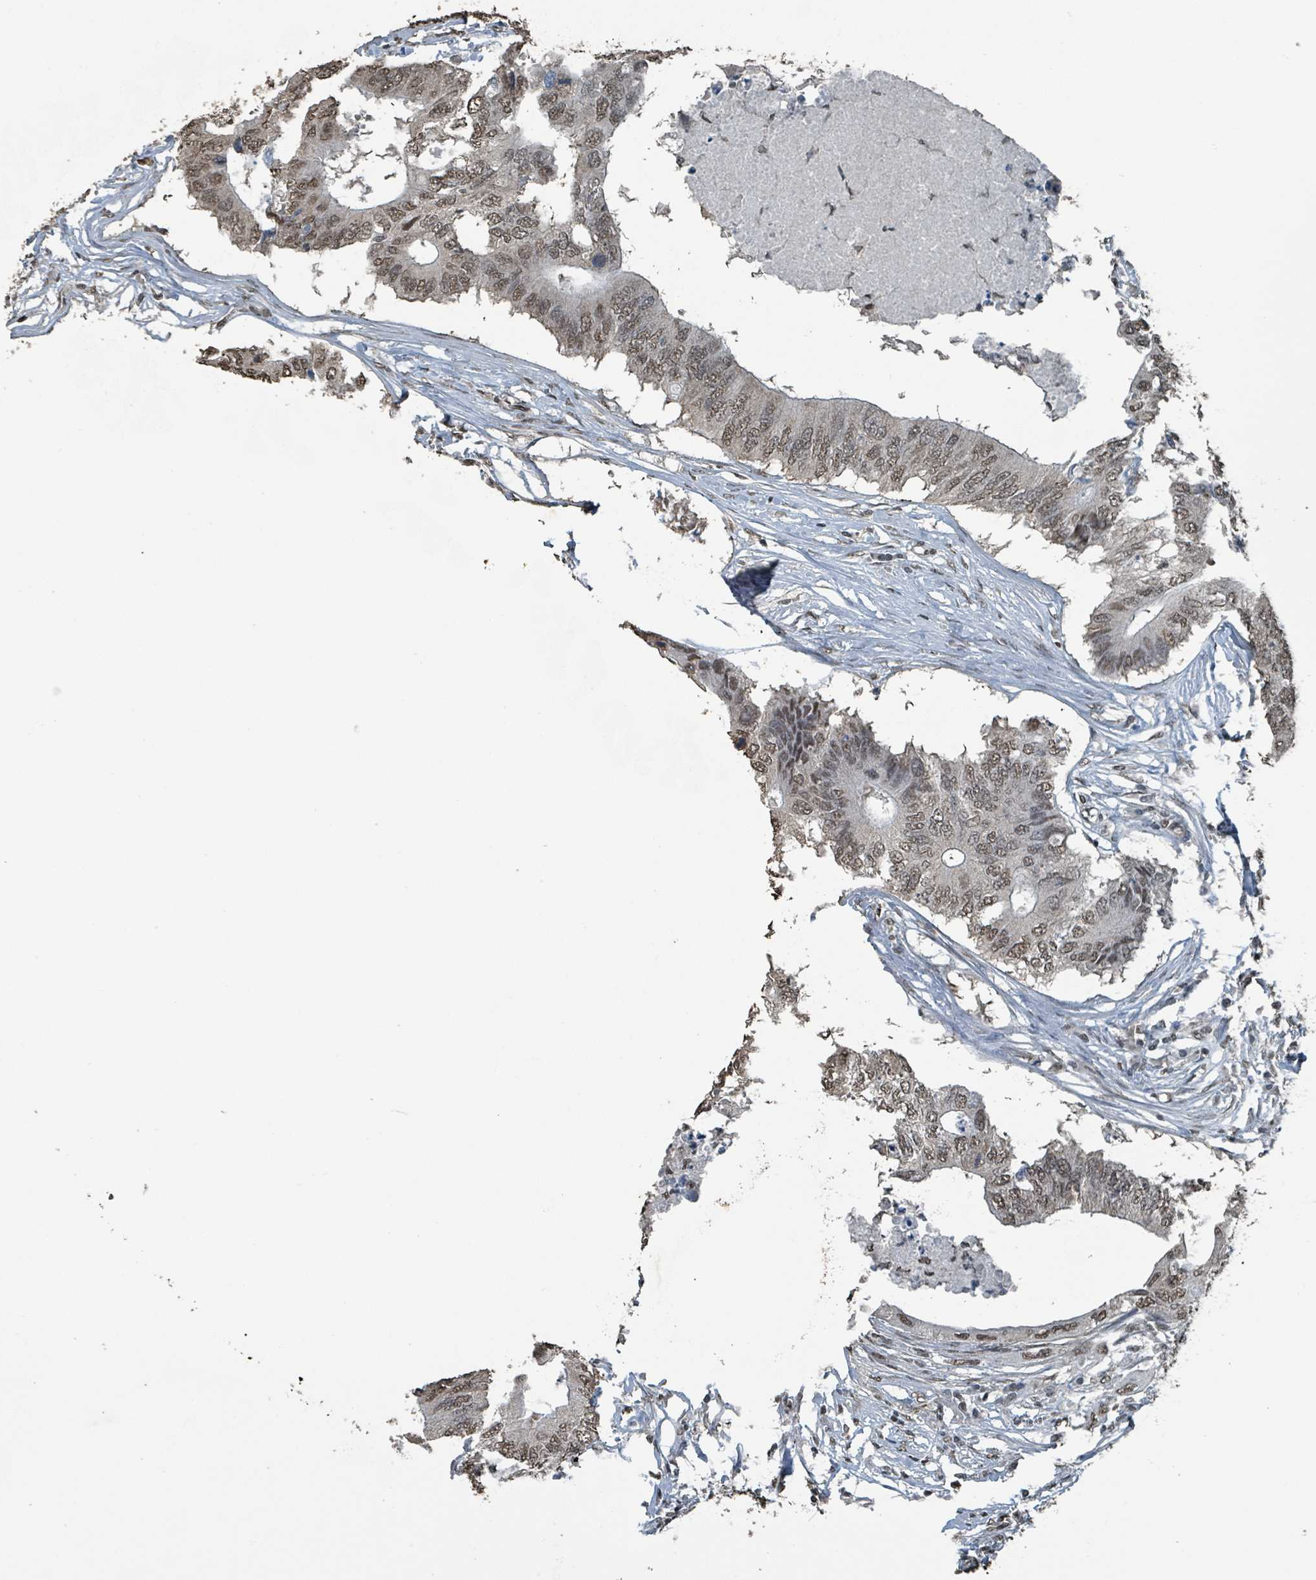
{"staining": {"intensity": "weak", "quantity": ">75%", "location": "nuclear"}, "tissue": "colorectal cancer", "cell_type": "Tumor cells", "image_type": "cancer", "snomed": [{"axis": "morphology", "description": "Adenocarcinoma, NOS"}, {"axis": "topography", "description": "Colon"}], "caption": "Brown immunohistochemical staining in human colorectal cancer (adenocarcinoma) shows weak nuclear staining in approximately >75% of tumor cells.", "gene": "PHIP", "patient": {"sex": "male", "age": 71}}